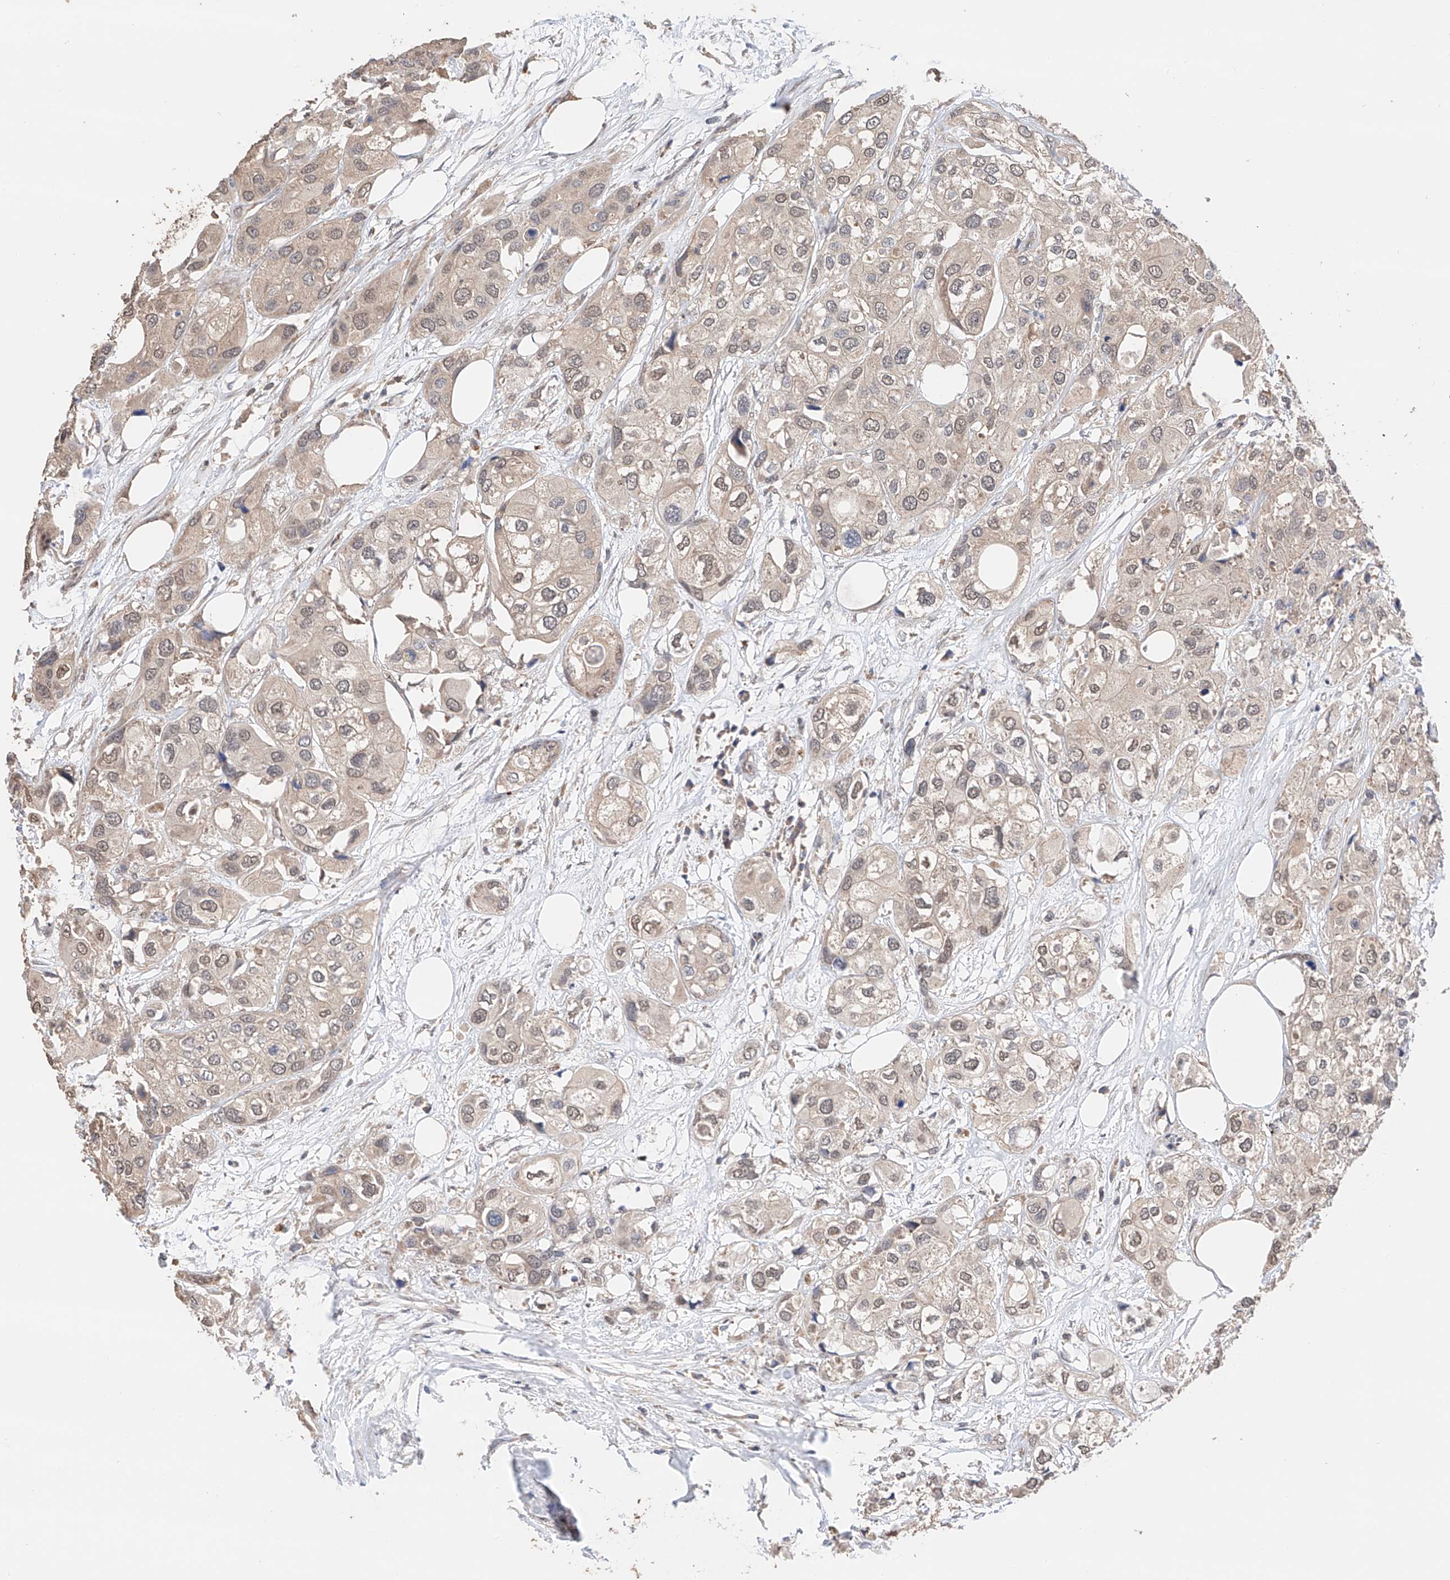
{"staining": {"intensity": "weak", "quantity": ">75%", "location": "nuclear"}, "tissue": "urothelial cancer", "cell_type": "Tumor cells", "image_type": "cancer", "snomed": [{"axis": "morphology", "description": "Urothelial carcinoma, High grade"}, {"axis": "topography", "description": "Urinary bladder"}], "caption": "Urothelial carcinoma (high-grade) tissue demonstrates weak nuclear expression in about >75% of tumor cells", "gene": "ZFHX2", "patient": {"sex": "male", "age": 64}}